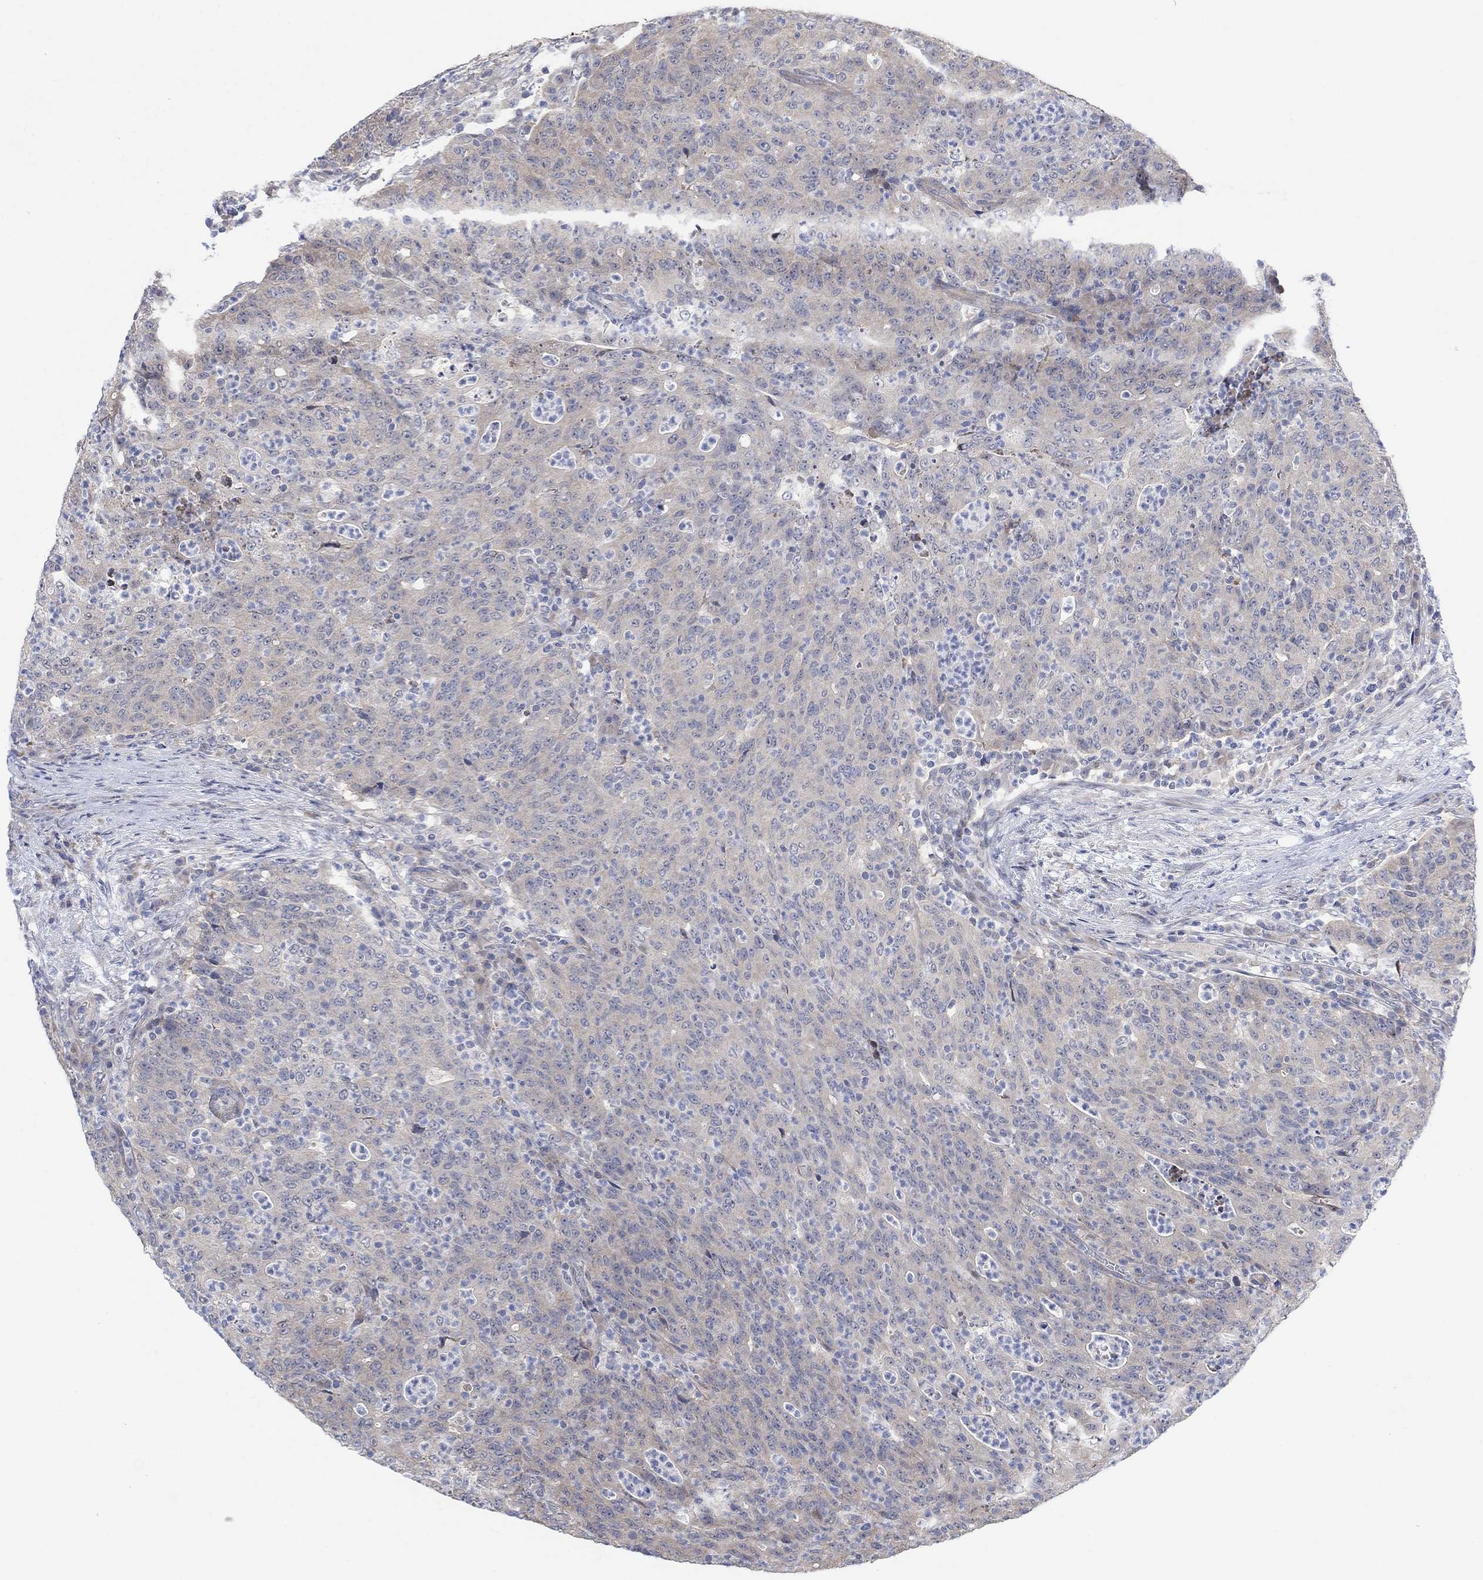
{"staining": {"intensity": "negative", "quantity": "none", "location": "none"}, "tissue": "colorectal cancer", "cell_type": "Tumor cells", "image_type": "cancer", "snomed": [{"axis": "morphology", "description": "Adenocarcinoma, NOS"}, {"axis": "topography", "description": "Colon"}], "caption": "Micrograph shows no protein expression in tumor cells of colorectal cancer (adenocarcinoma) tissue.", "gene": "CNTF", "patient": {"sex": "male", "age": 70}}